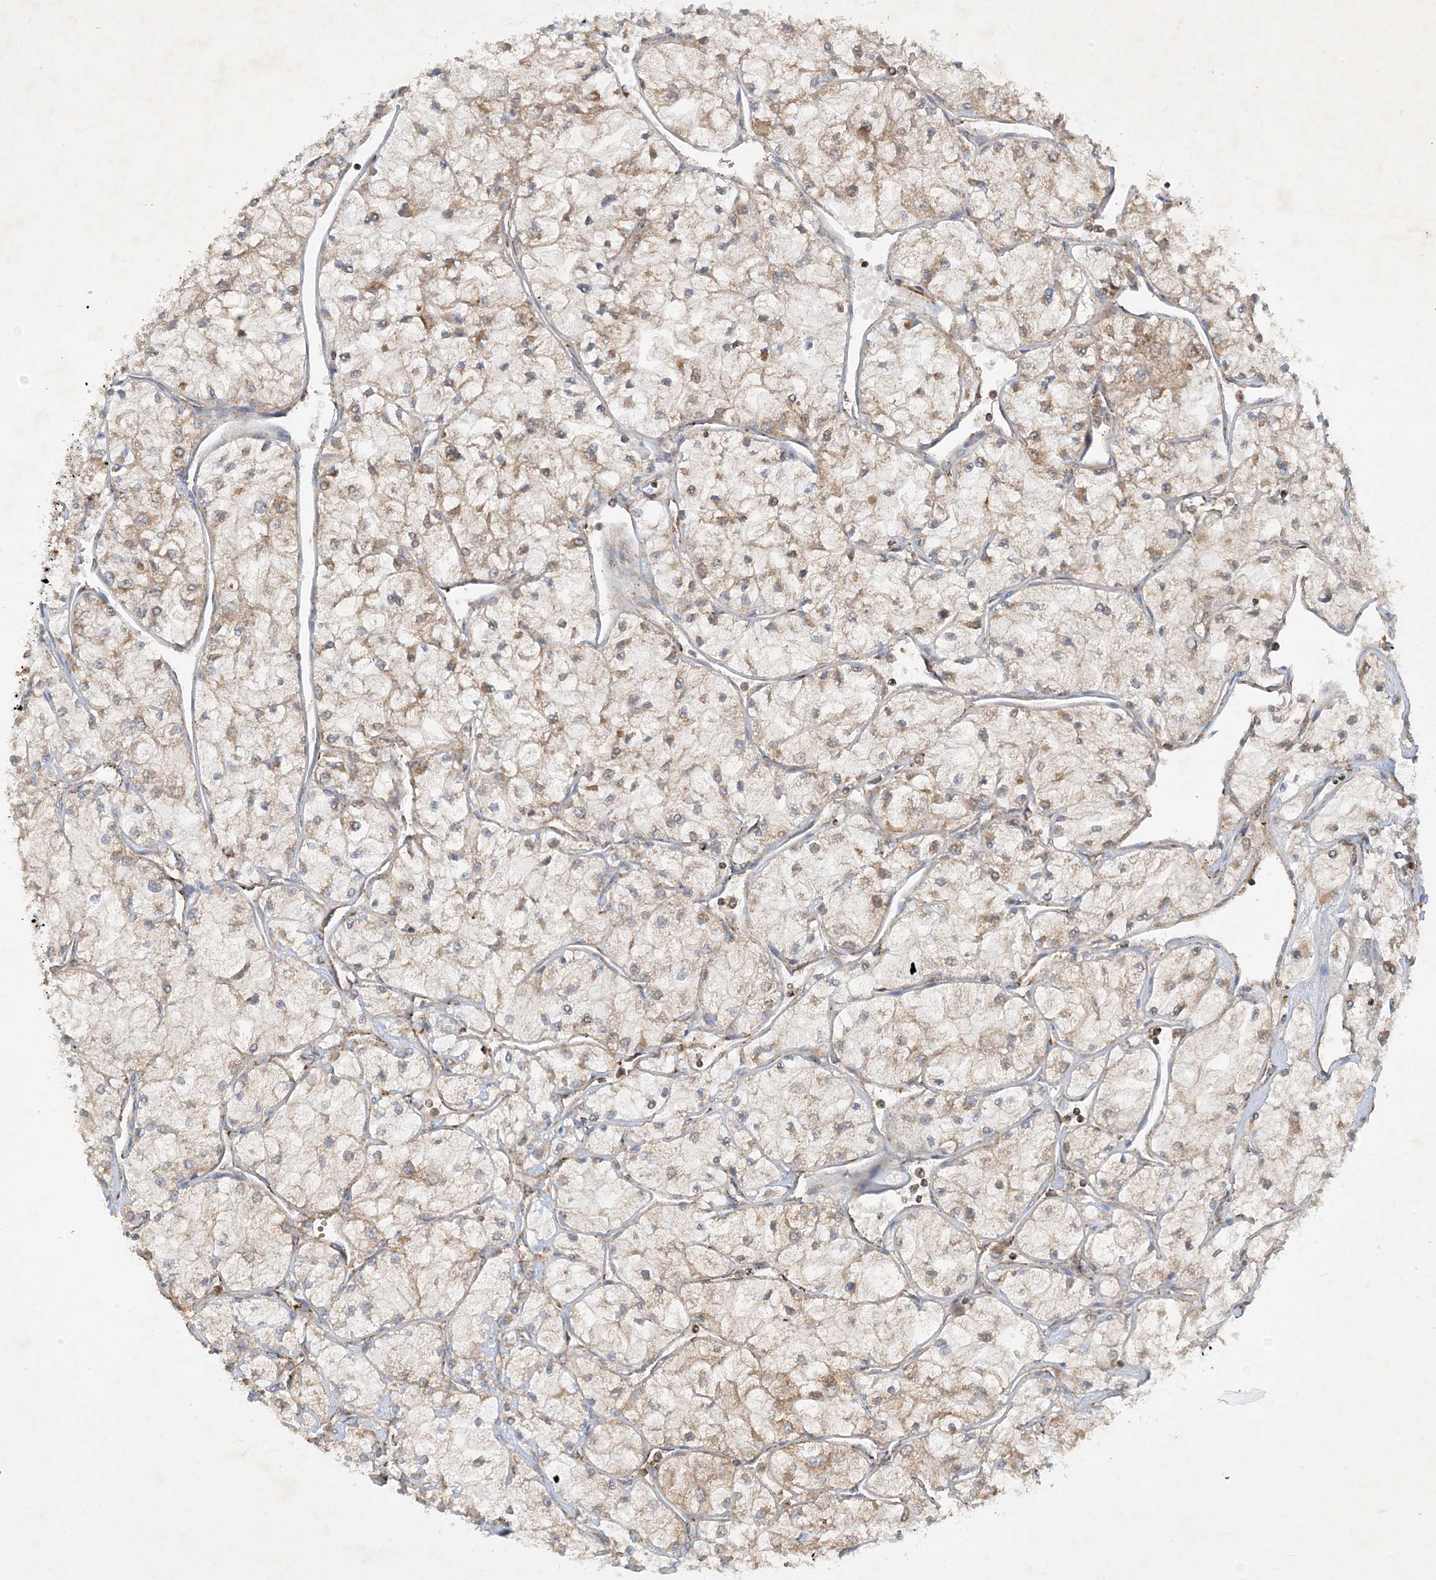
{"staining": {"intensity": "weak", "quantity": "25%-75%", "location": "cytoplasmic/membranous"}, "tissue": "renal cancer", "cell_type": "Tumor cells", "image_type": "cancer", "snomed": [{"axis": "morphology", "description": "Adenocarcinoma, NOS"}, {"axis": "topography", "description": "Kidney"}], "caption": "The micrograph demonstrates staining of renal cancer, revealing weak cytoplasmic/membranous protein positivity (brown color) within tumor cells.", "gene": "NDUFAF3", "patient": {"sex": "male", "age": 80}}